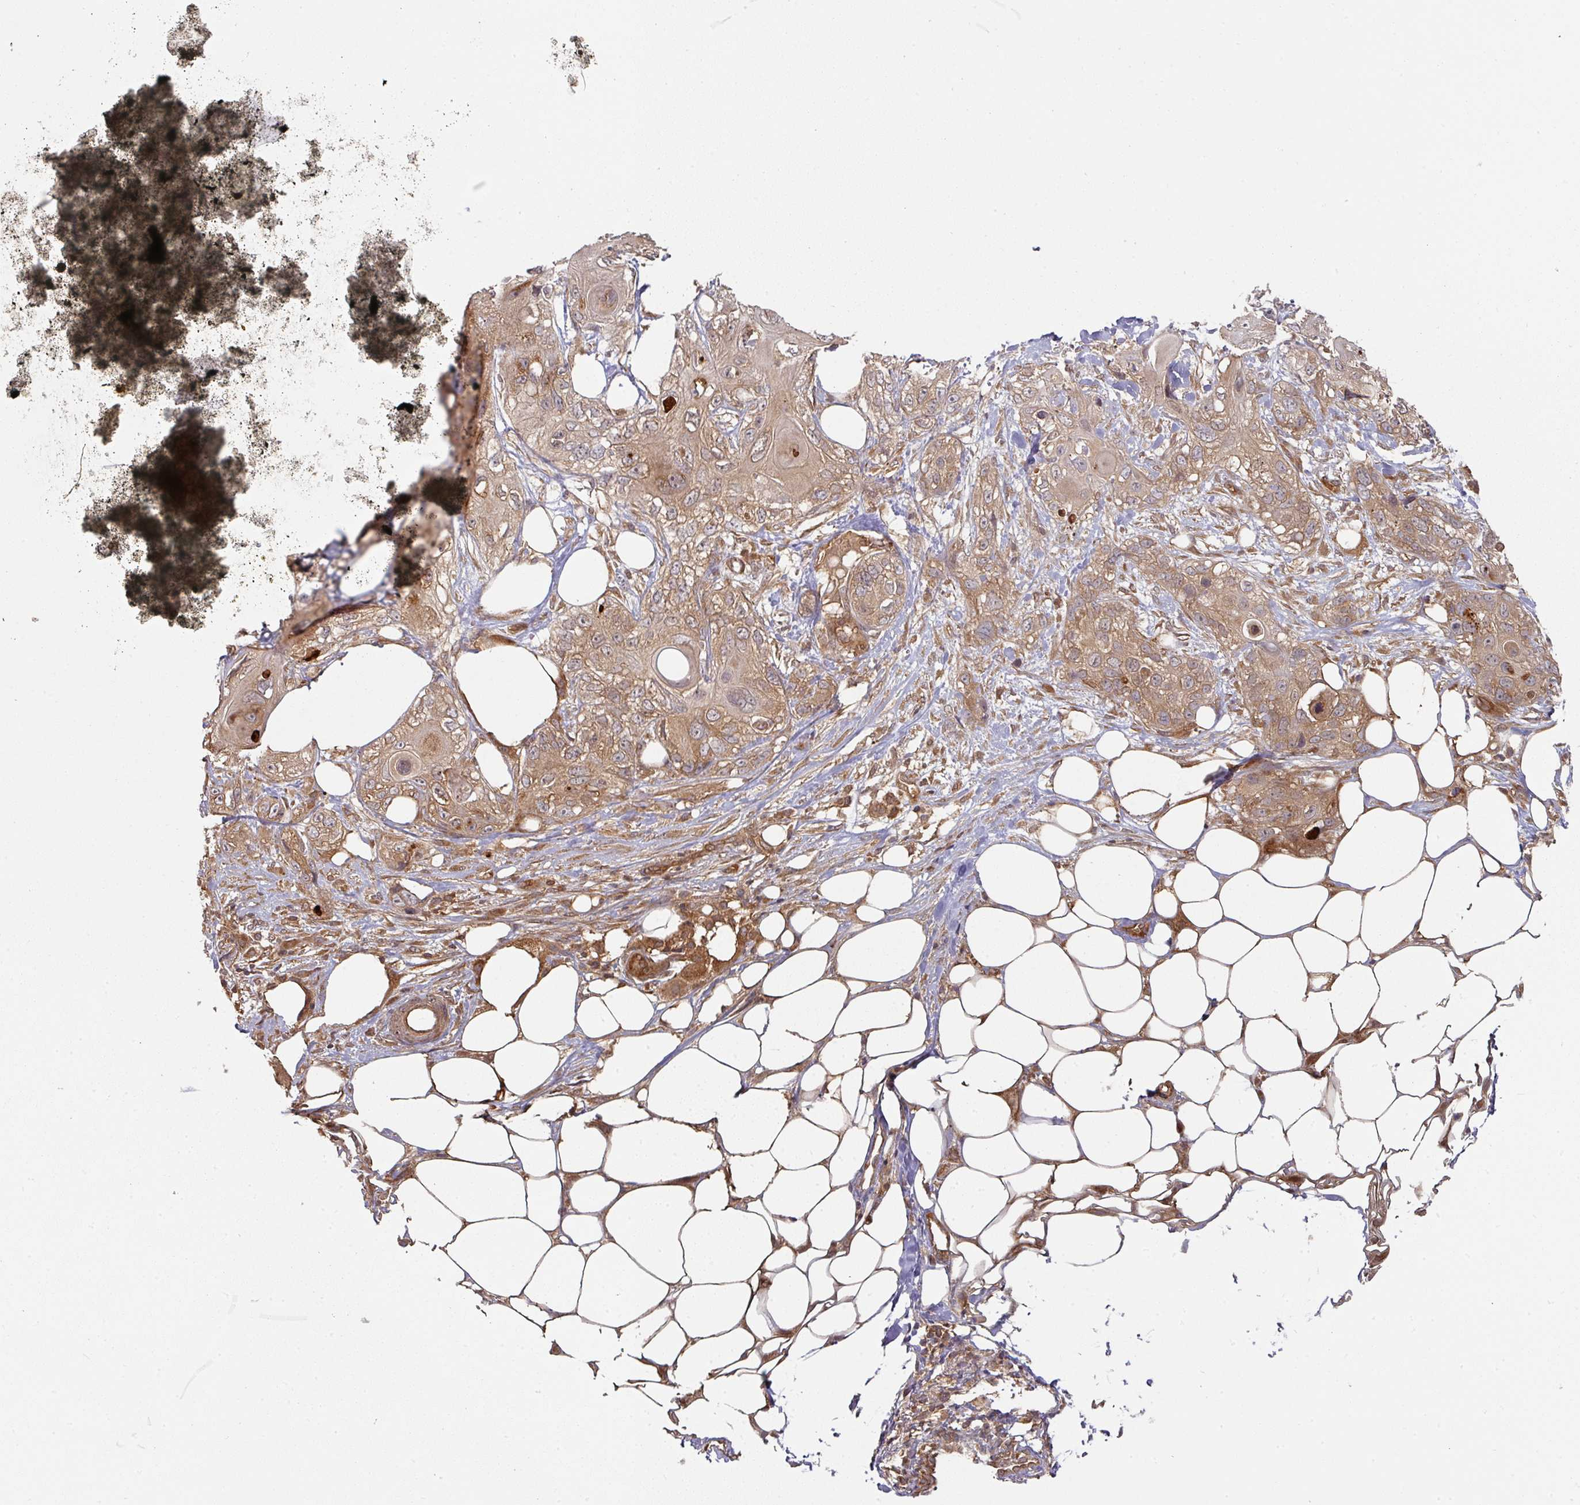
{"staining": {"intensity": "moderate", "quantity": ">75%", "location": "cytoplasmic/membranous"}, "tissue": "skin cancer", "cell_type": "Tumor cells", "image_type": "cancer", "snomed": [{"axis": "morphology", "description": "Normal tissue, NOS"}, {"axis": "morphology", "description": "Squamous cell carcinoma, NOS"}, {"axis": "topography", "description": "Skin"}], "caption": "Immunohistochemical staining of human skin squamous cell carcinoma shows medium levels of moderate cytoplasmic/membranous expression in approximately >75% of tumor cells.", "gene": "EIF4EBP2", "patient": {"sex": "male", "age": 72}}